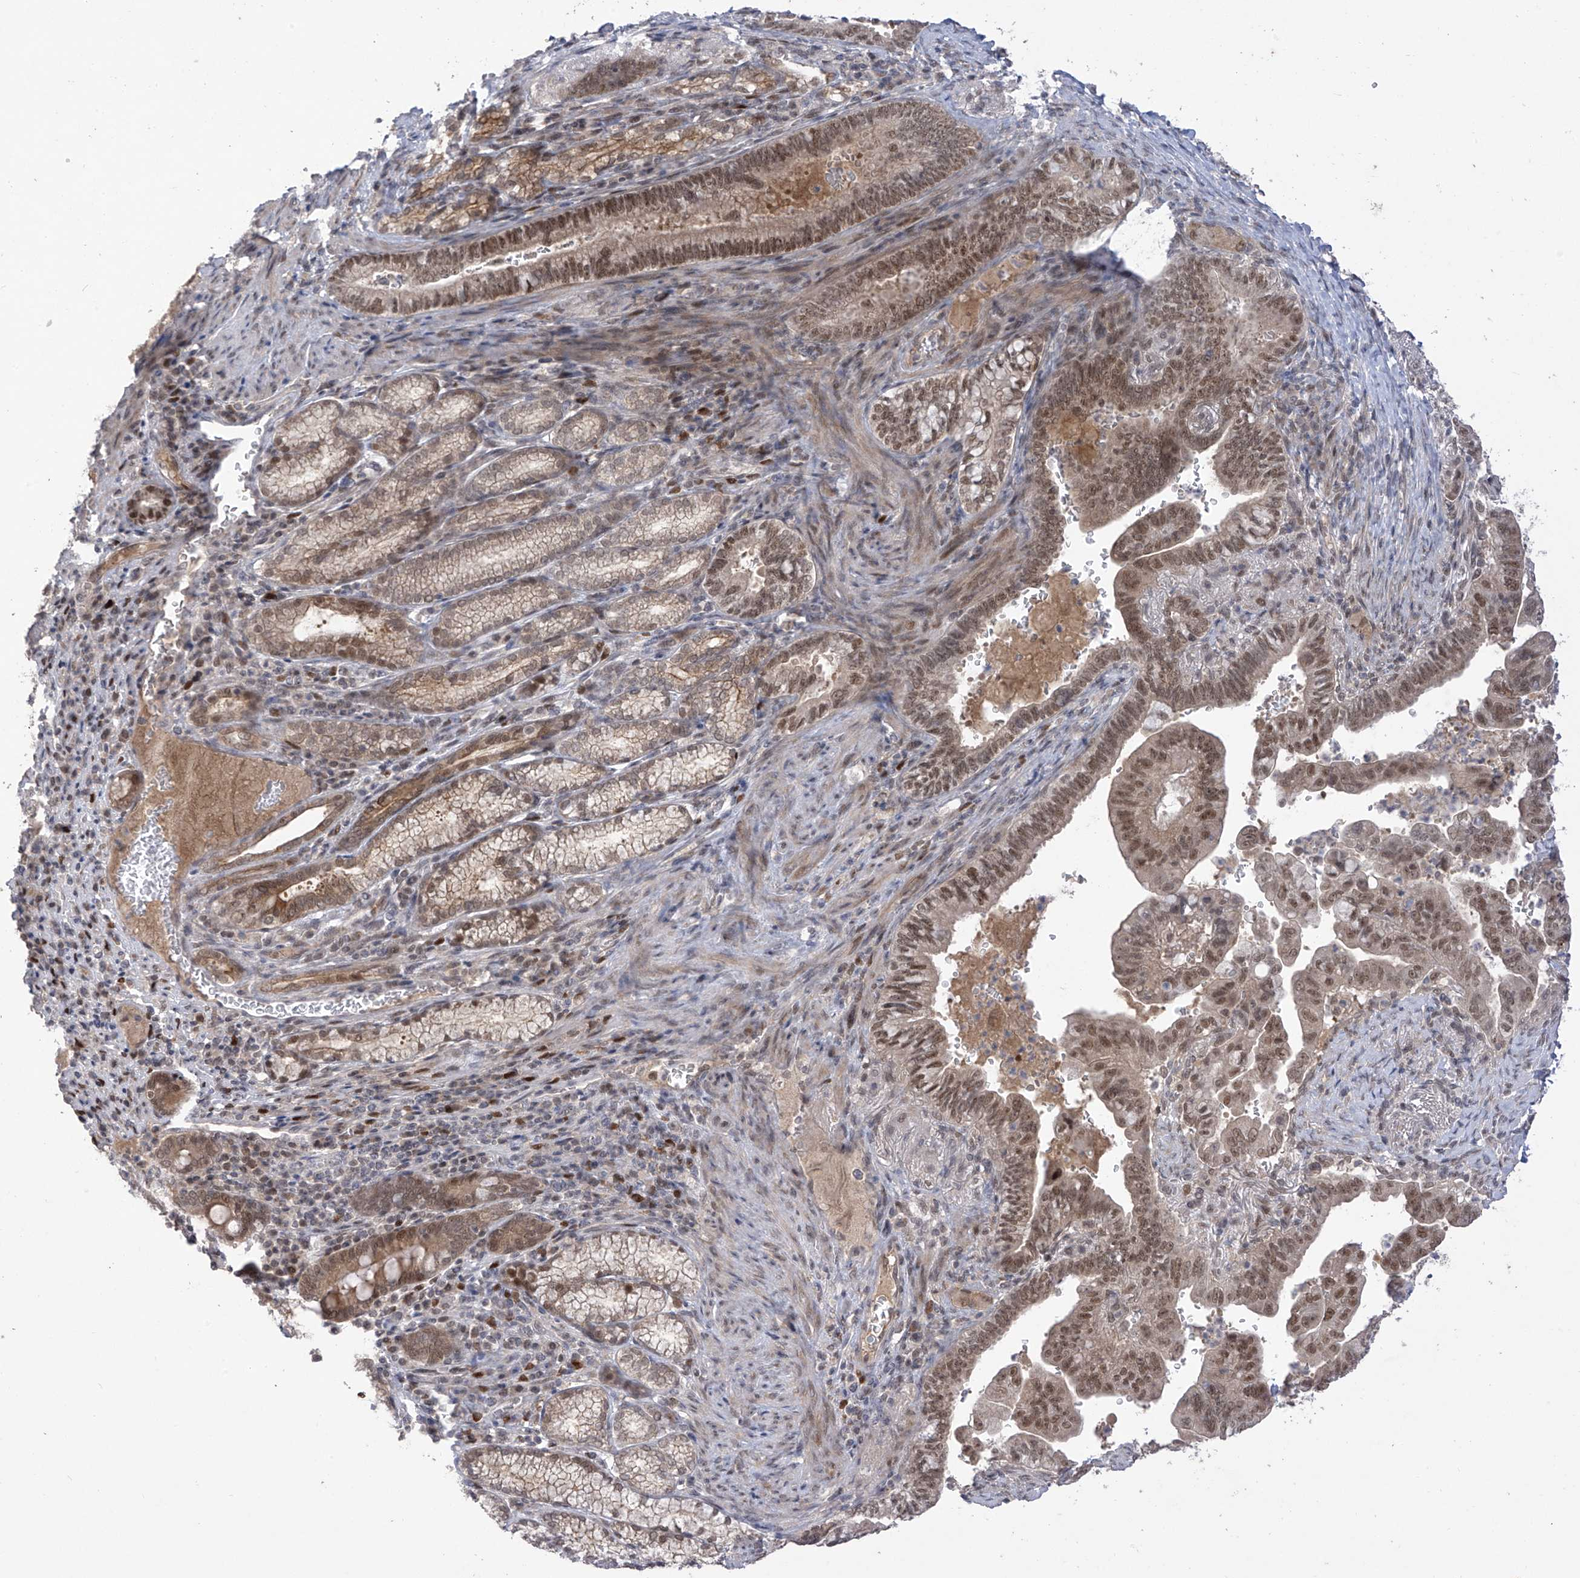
{"staining": {"intensity": "moderate", "quantity": ">75%", "location": "nuclear"}, "tissue": "pancreatic cancer", "cell_type": "Tumor cells", "image_type": "cancer", "snomed": [{"axis": "morphology", "description": "Adenocarcinoma, NOS"}, {"axis": "topography", "description": "Pancreas"}], "caption": "IHC of pancreatic cancer exhibits medium levels of moderate nuclear staining in approximately >75% of tumor cells. (IHC, brightfield microscopy, high magnification).", "gene": "OGT", "patient": {"sex": "male", "age": 70}}